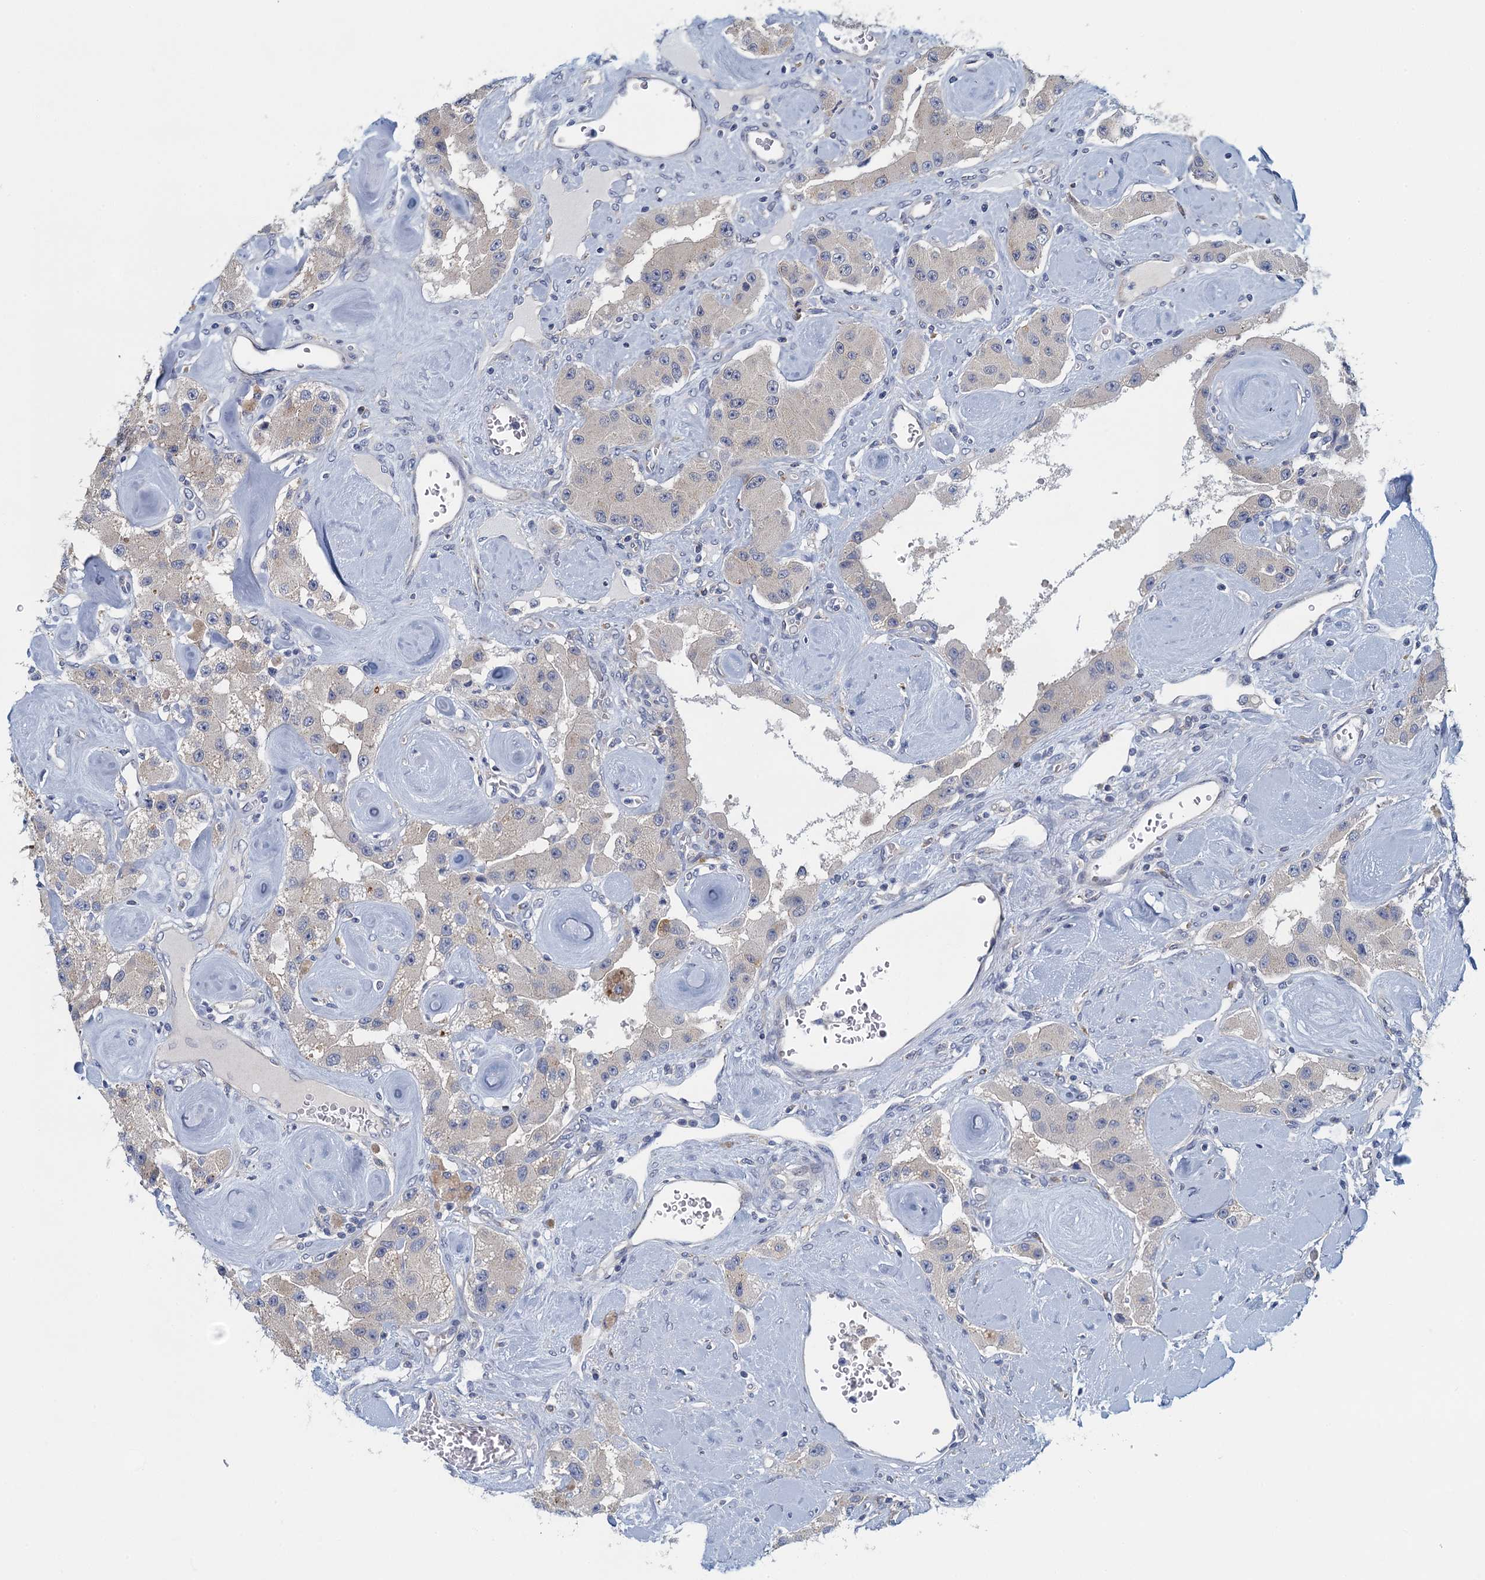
{"staining": {"intensity": "negative", "quantity": "none", "location": "none"}, "tissue": "carcinoid", "cell_type": "Tumor cells", "image_type": "cancer", "snomed": [{"axis": "morphology", "description": "Carcinoid, malignant, NOS"}, {"axis": "topography", "description": "Pancreas"}], "caption": "Carcinoid (malignant) was stained to show a protein in brown. There is no significant positivity in tumor cells.", "gene": "NCKAP1L", "patient": {"sex": "male", "age": 41}}